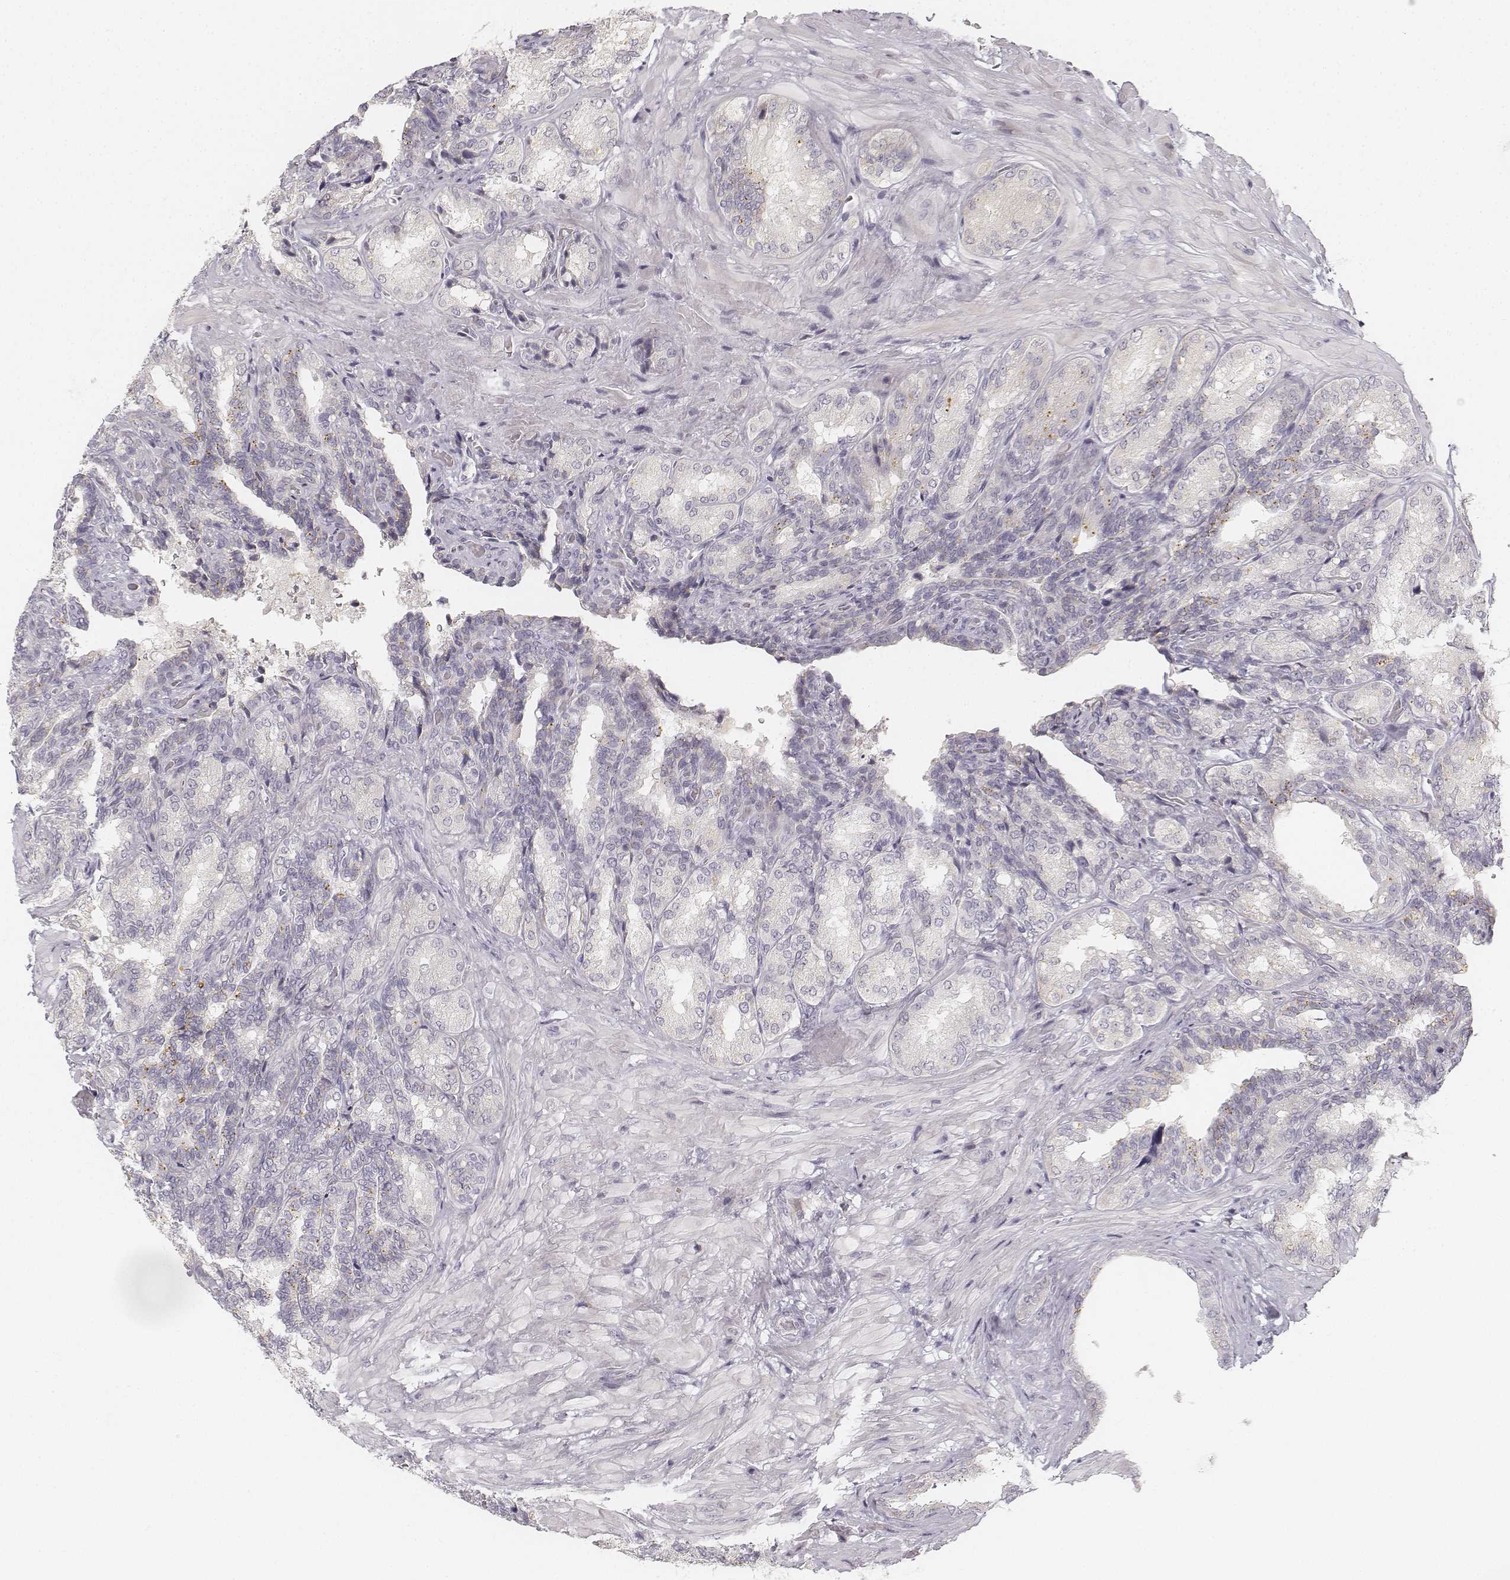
{"staining": {"intensity": "negative", "quantity": "none", "location": "none"}, "tissue": "seminal vesicle", "cell_type": "Glandular cells", "image_type": "normal", "snomed": [{"axis": "morphology", "description": "Normal tissue, NOS"}, {"axis": "topography", "description": "Seminal veicle"}], "caption": "This is an IHC image of normal seminal vesicle. There is no positivity in glandular cells.", "gene": "DSG4", "patient": {"sex": "male", "age": 68}}